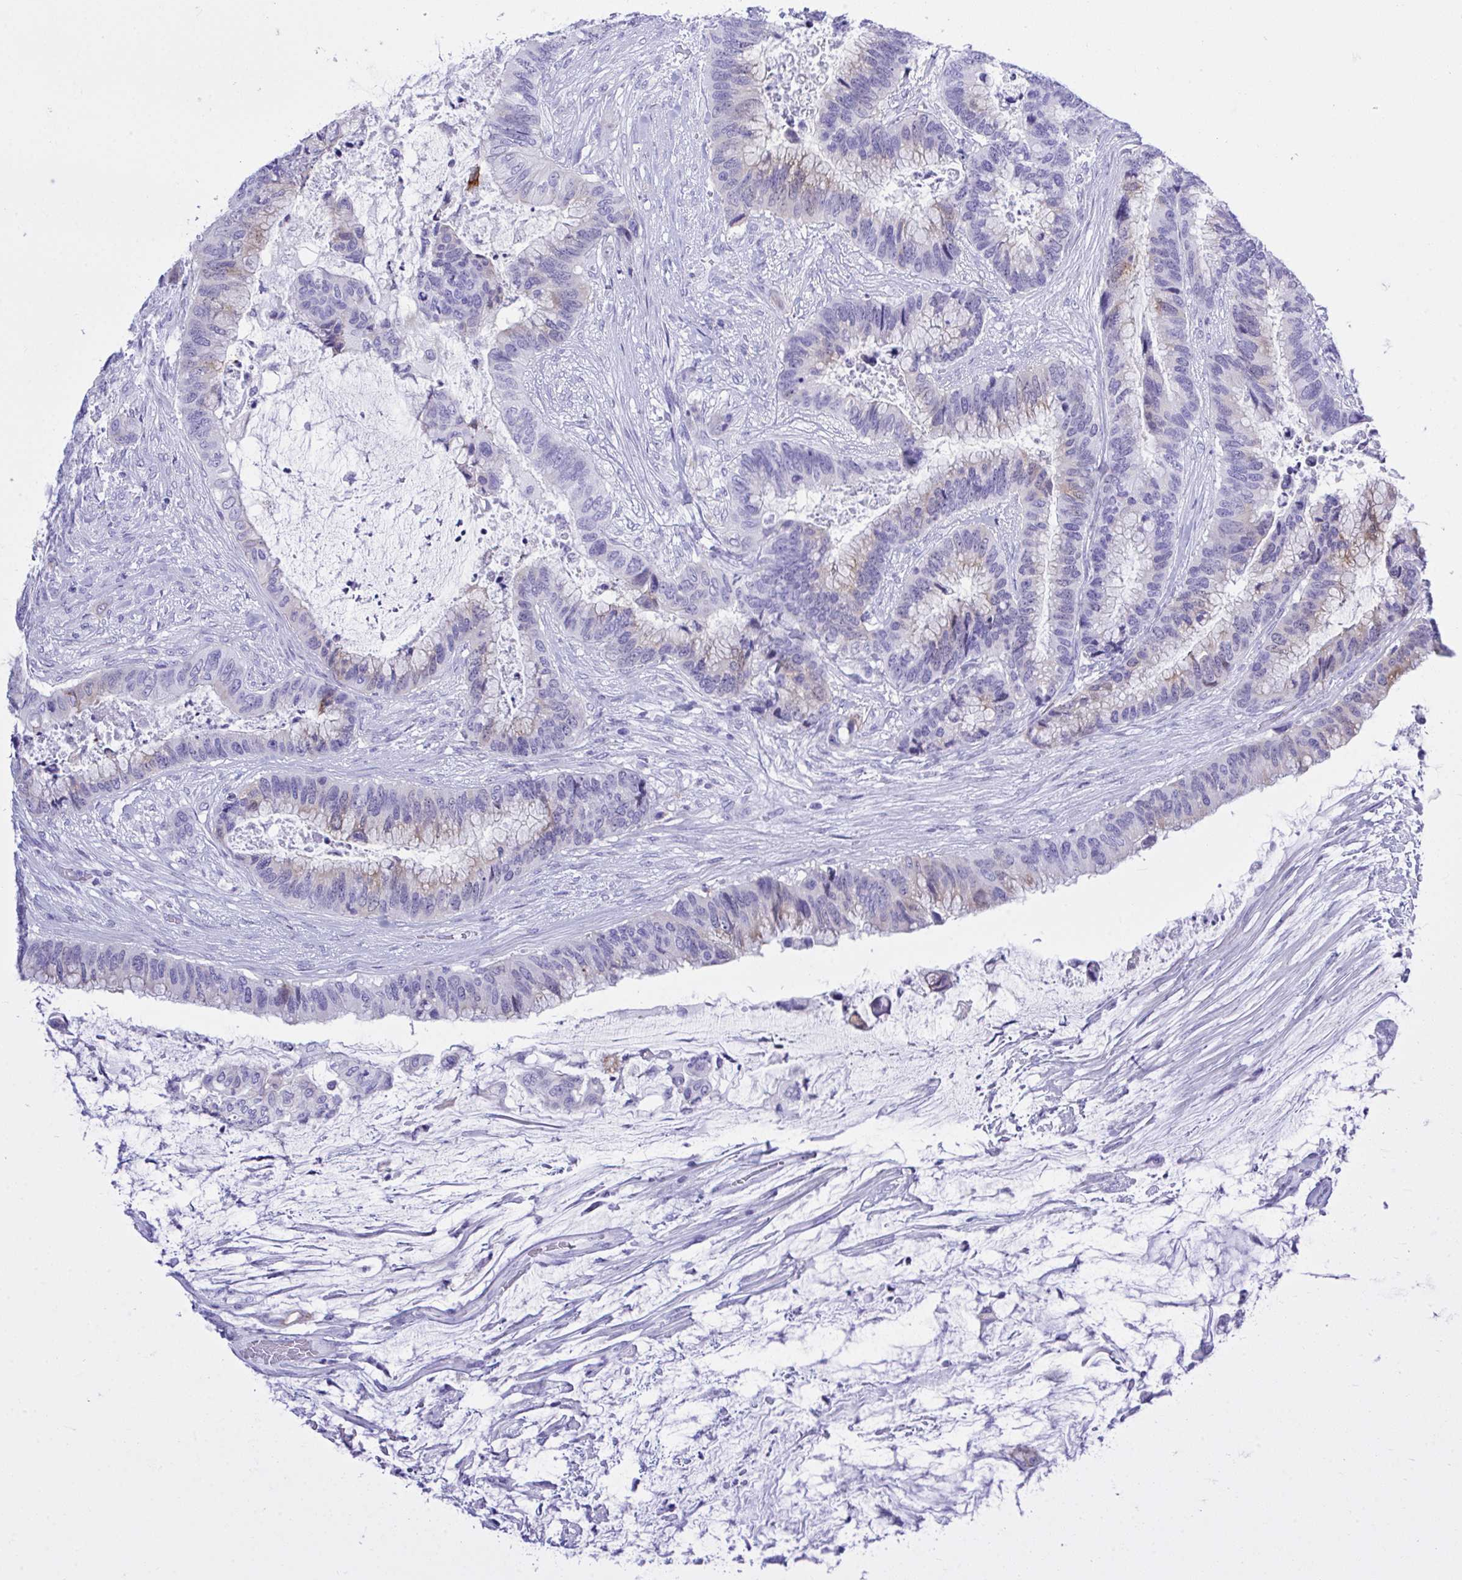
{"staining": {"intensity": "moderate", "quantity": "<25%", "location": "cytoplasmic/membranous"}, "tissue": "colorectal cancer", "cell_type": "Tumor cells", "image_type": "cancer", "snomed": [{"axis": "morphology", "description": "Adenocarcinoma, NOS"}, {"axis": "topography", "description": "Rectum"}], "caption": "Colorectal adenocarcinoma stained with a protein marker reveals moderate staining in tumor cells.", "gene": "BEX5", "patient": {"sex": "female", "age": 59}}